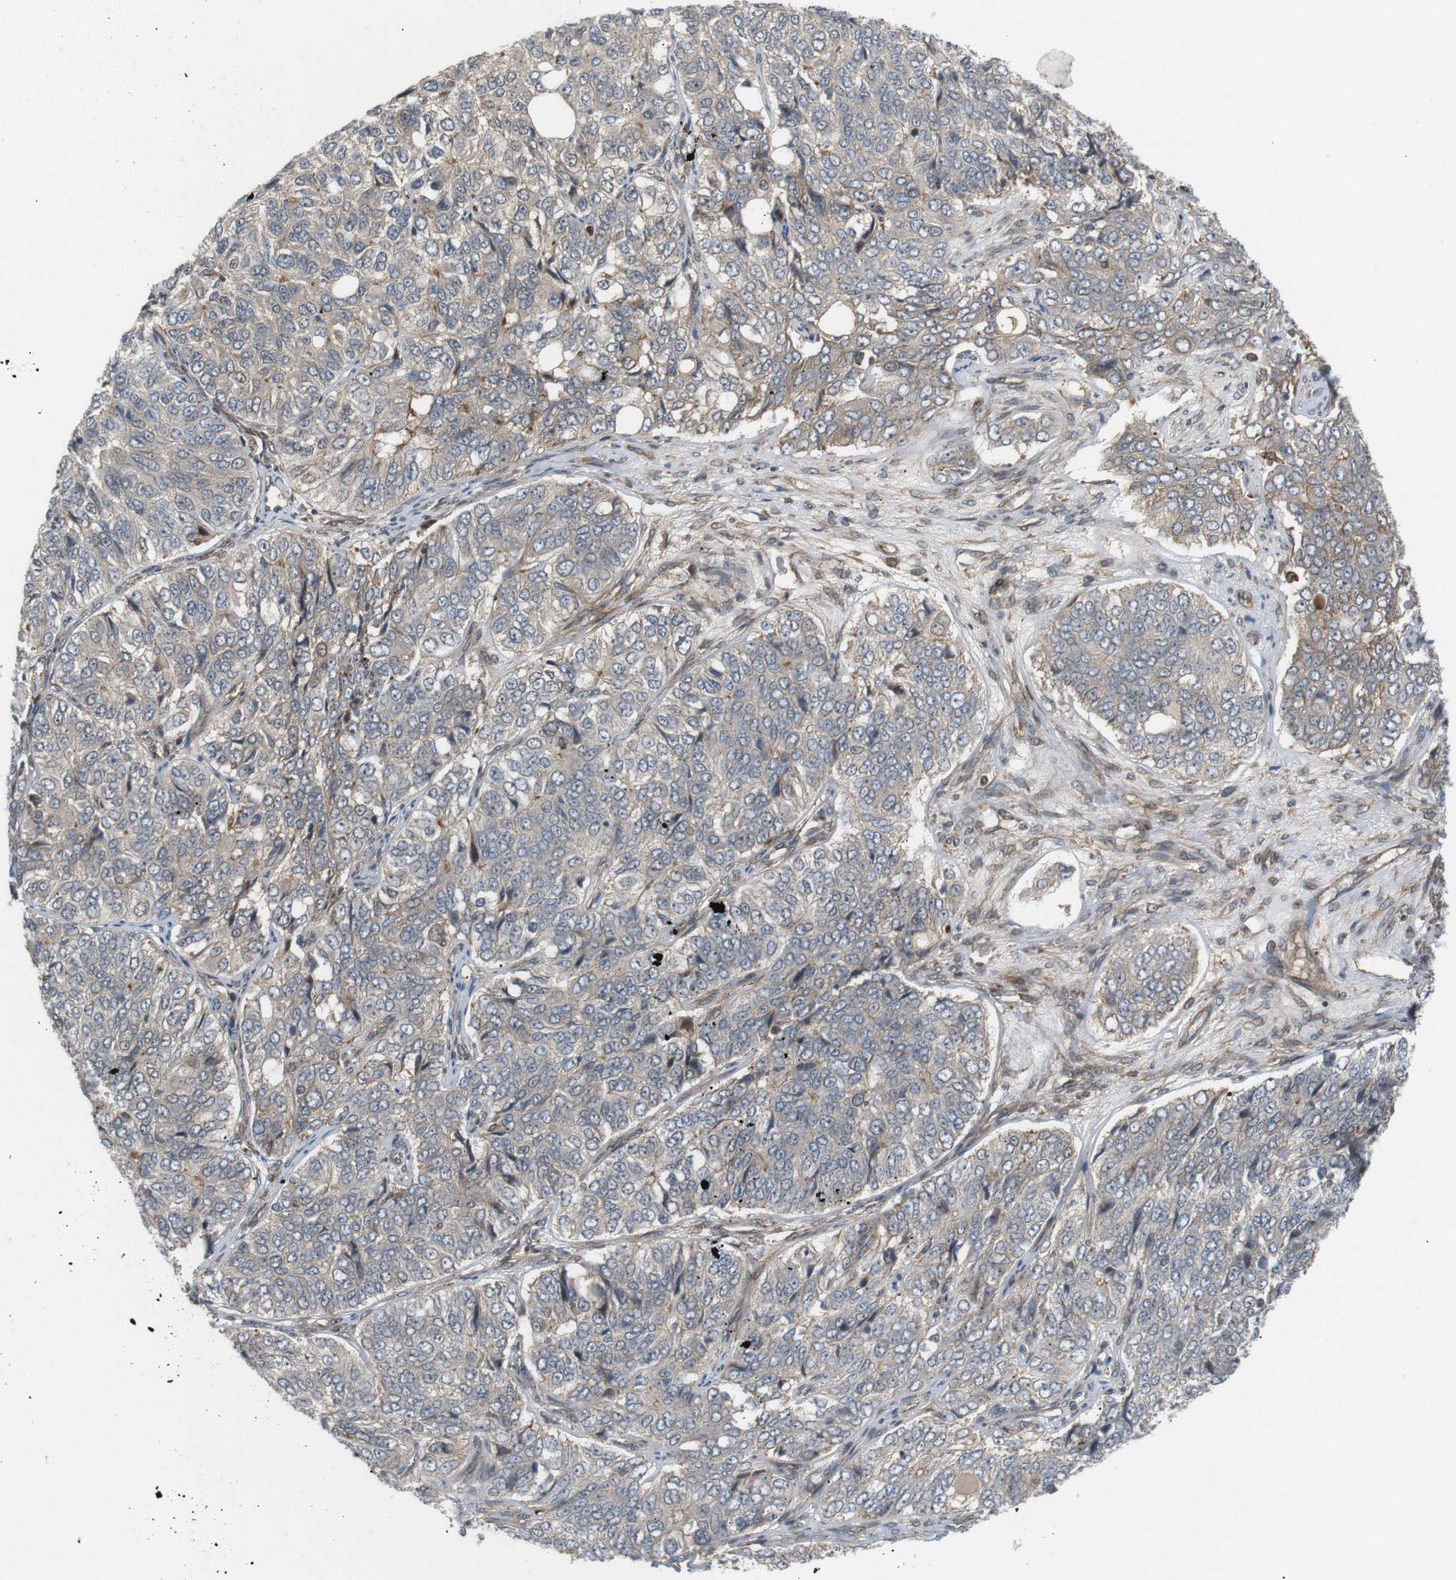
{"staining": {"intensity": "weak", "quantity": "<25%", "location": "cytoplasmic/membranous"}, "tissue": "ovarian cancer", "cell_type": "Tumor cells", "image_type": "cancer", "snomed": [{"axis": "morphology", "description": "Carcinoma, endometroid"}, {"axis": "topography", "description": "Ovary"}], "caption": "An IHC image of ovarian endometroid carcinoma is shown. There is no staining in tumor cells of ovarian endometroid carcinoma.", "gene": "KANK2", "patient": {"sex": "female", "age": 51}}